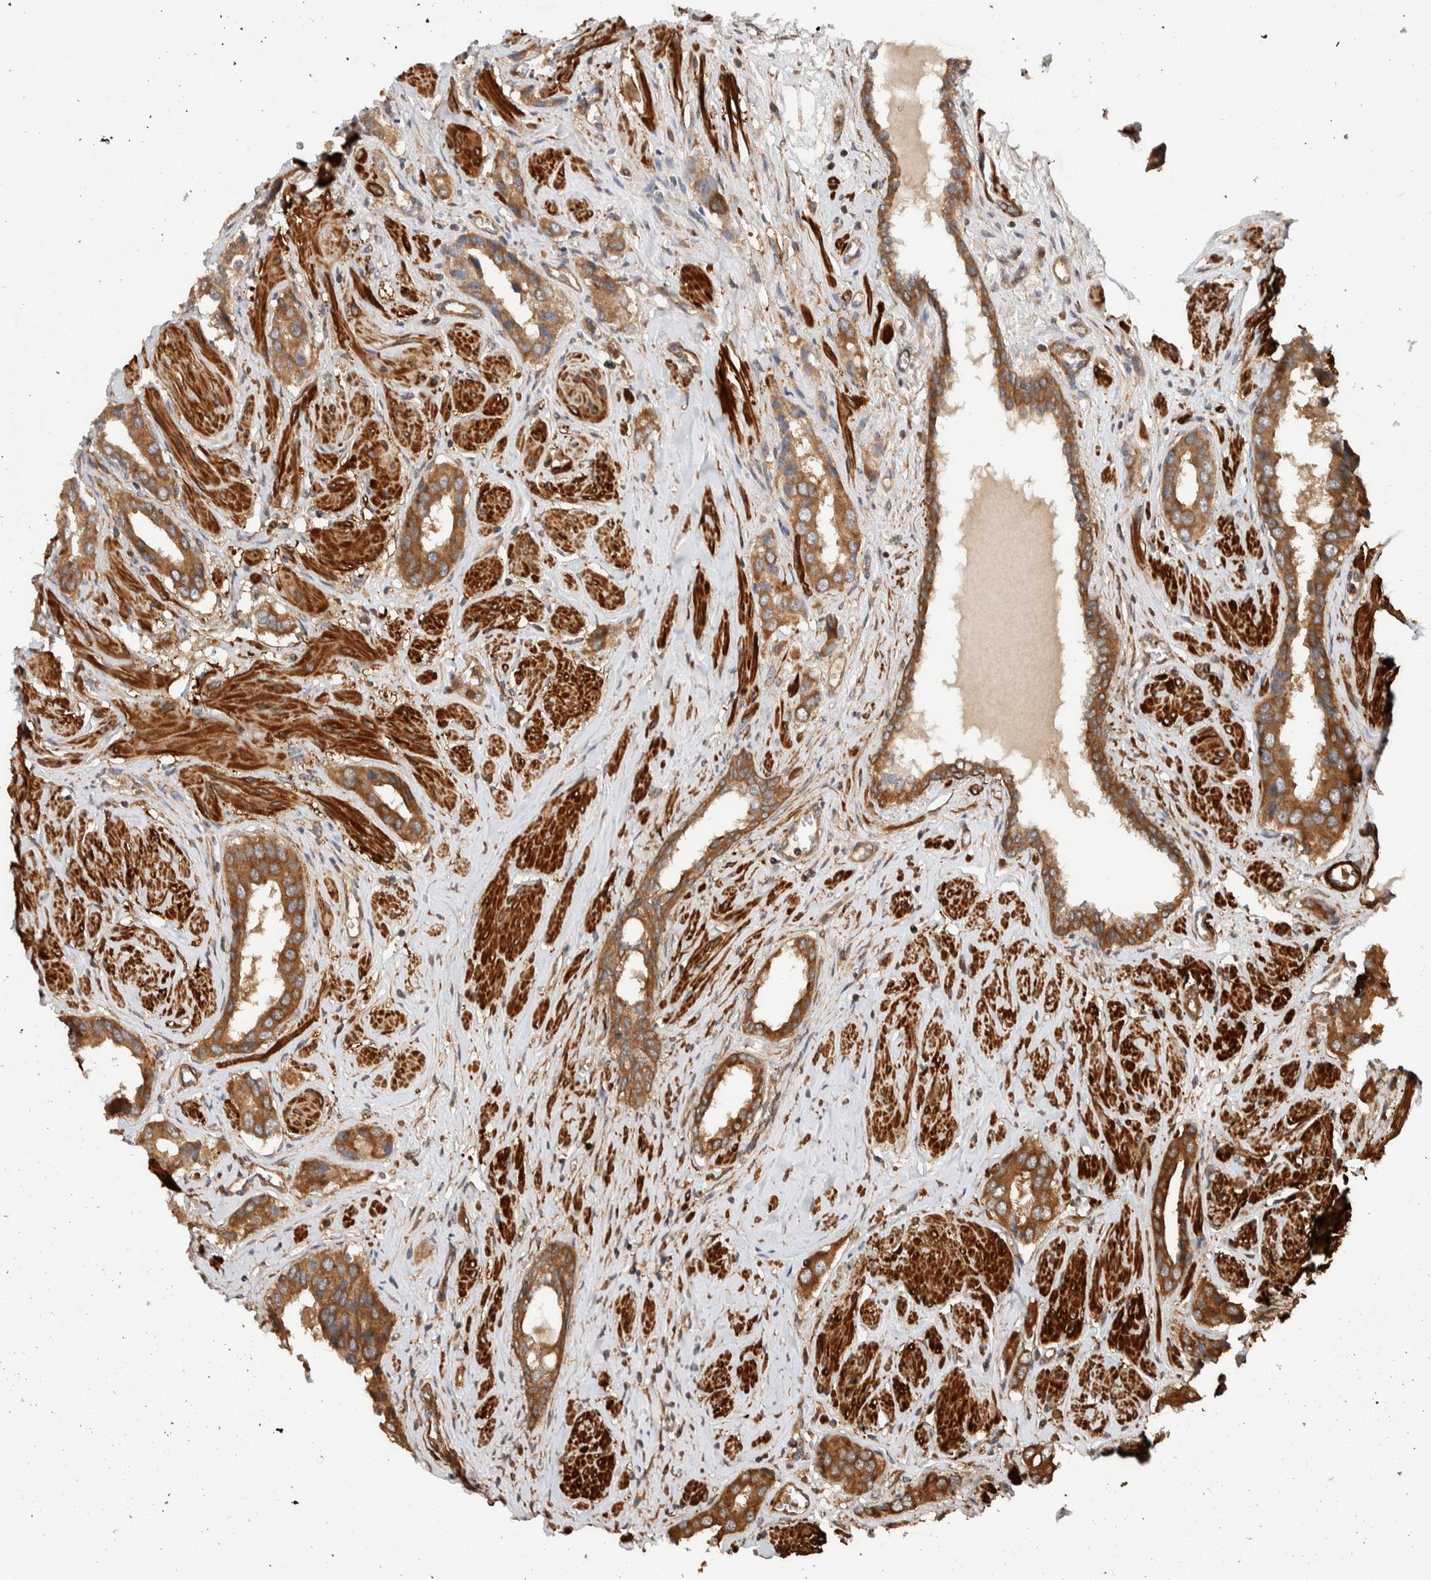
{"staining": {"intensity": "moderate", "quantity": ">75%", "location": "cytoplasmic/membranous"}, "tissue": "prostate cancer", "cell_type": "Tumor cells", "image_type": "cancer", "snomed": [{"axis": "morphology", "description": "Adenocarcinoma, High grade"}, {"axis": "topography", "description": "Prostate"}], "caption": "A high-resolution micrograph shows immunohistochemistry (IHC) staining of prostate cancer, which demonstrates moderate cytoplasmic/membranous positivity in about >75% of tumor cells.", "gene": "SYNRG", "patient": {"sex": "male", "age": 52}}